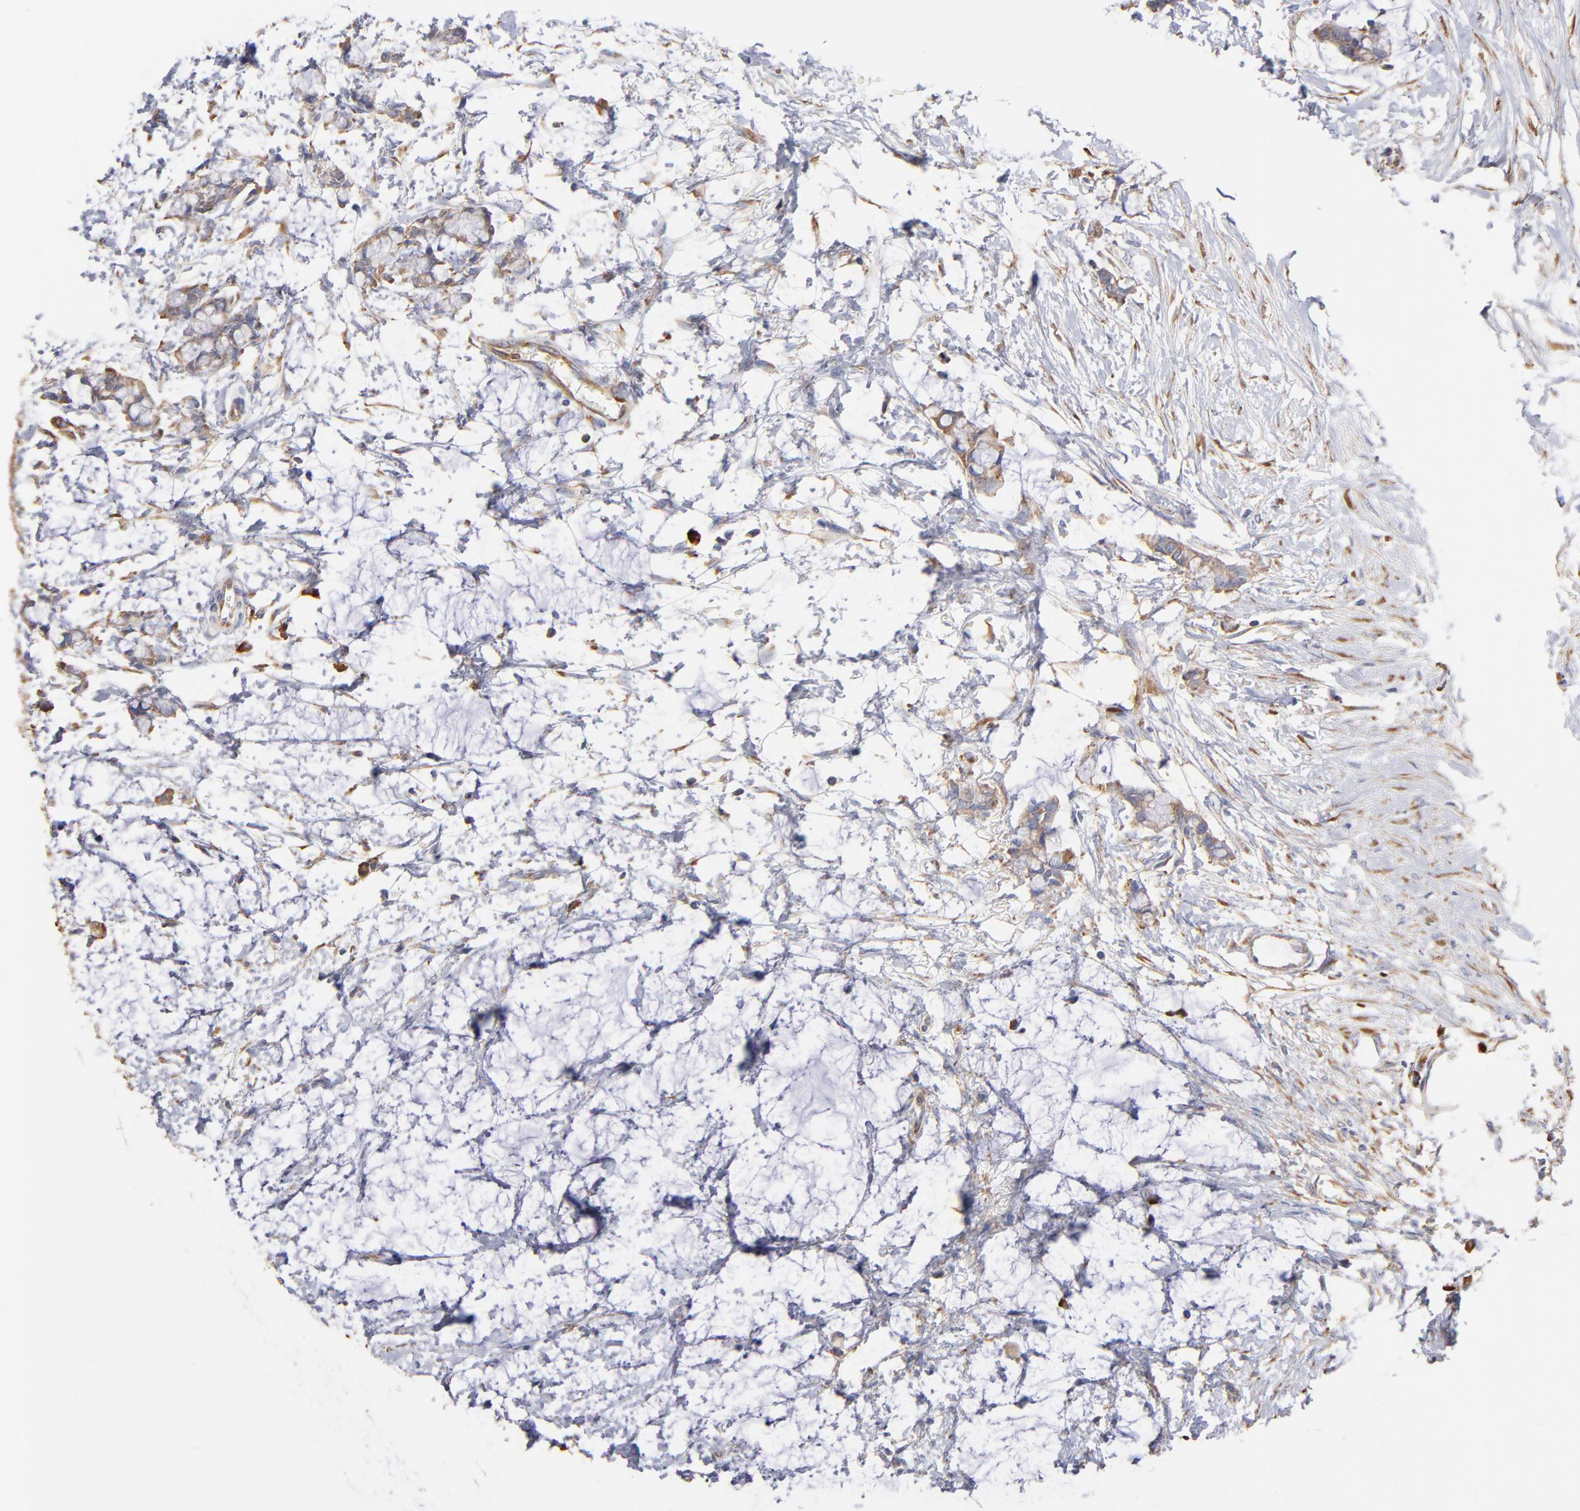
{"staining": {"intensity": "weak", "quantity": ">75%", "location": "cytoplasmic/membranous"}, "tissue": "colorectal cancer", "cell_type": "Tumor cells", "image_type": "cancer", "snomed": [{"axis": "morphology", "description": "Normal tissue, NOS"}, {"axis": "morphology", "description": "Adenocarcinoma, NOS"}, {"axis": "topography", "description": "Colon"}, {"axis": "topography", "description": "Peripheral nerve tissue"}], "caption": "The histopathology image shows immunohistochemical staining of colorectal cancer. There is weak cytoplasmic/membranous positivity is present in about >75% of tumor cells.", "gene": "RPL9", "patient": {"sex": "male", "age": 14}}